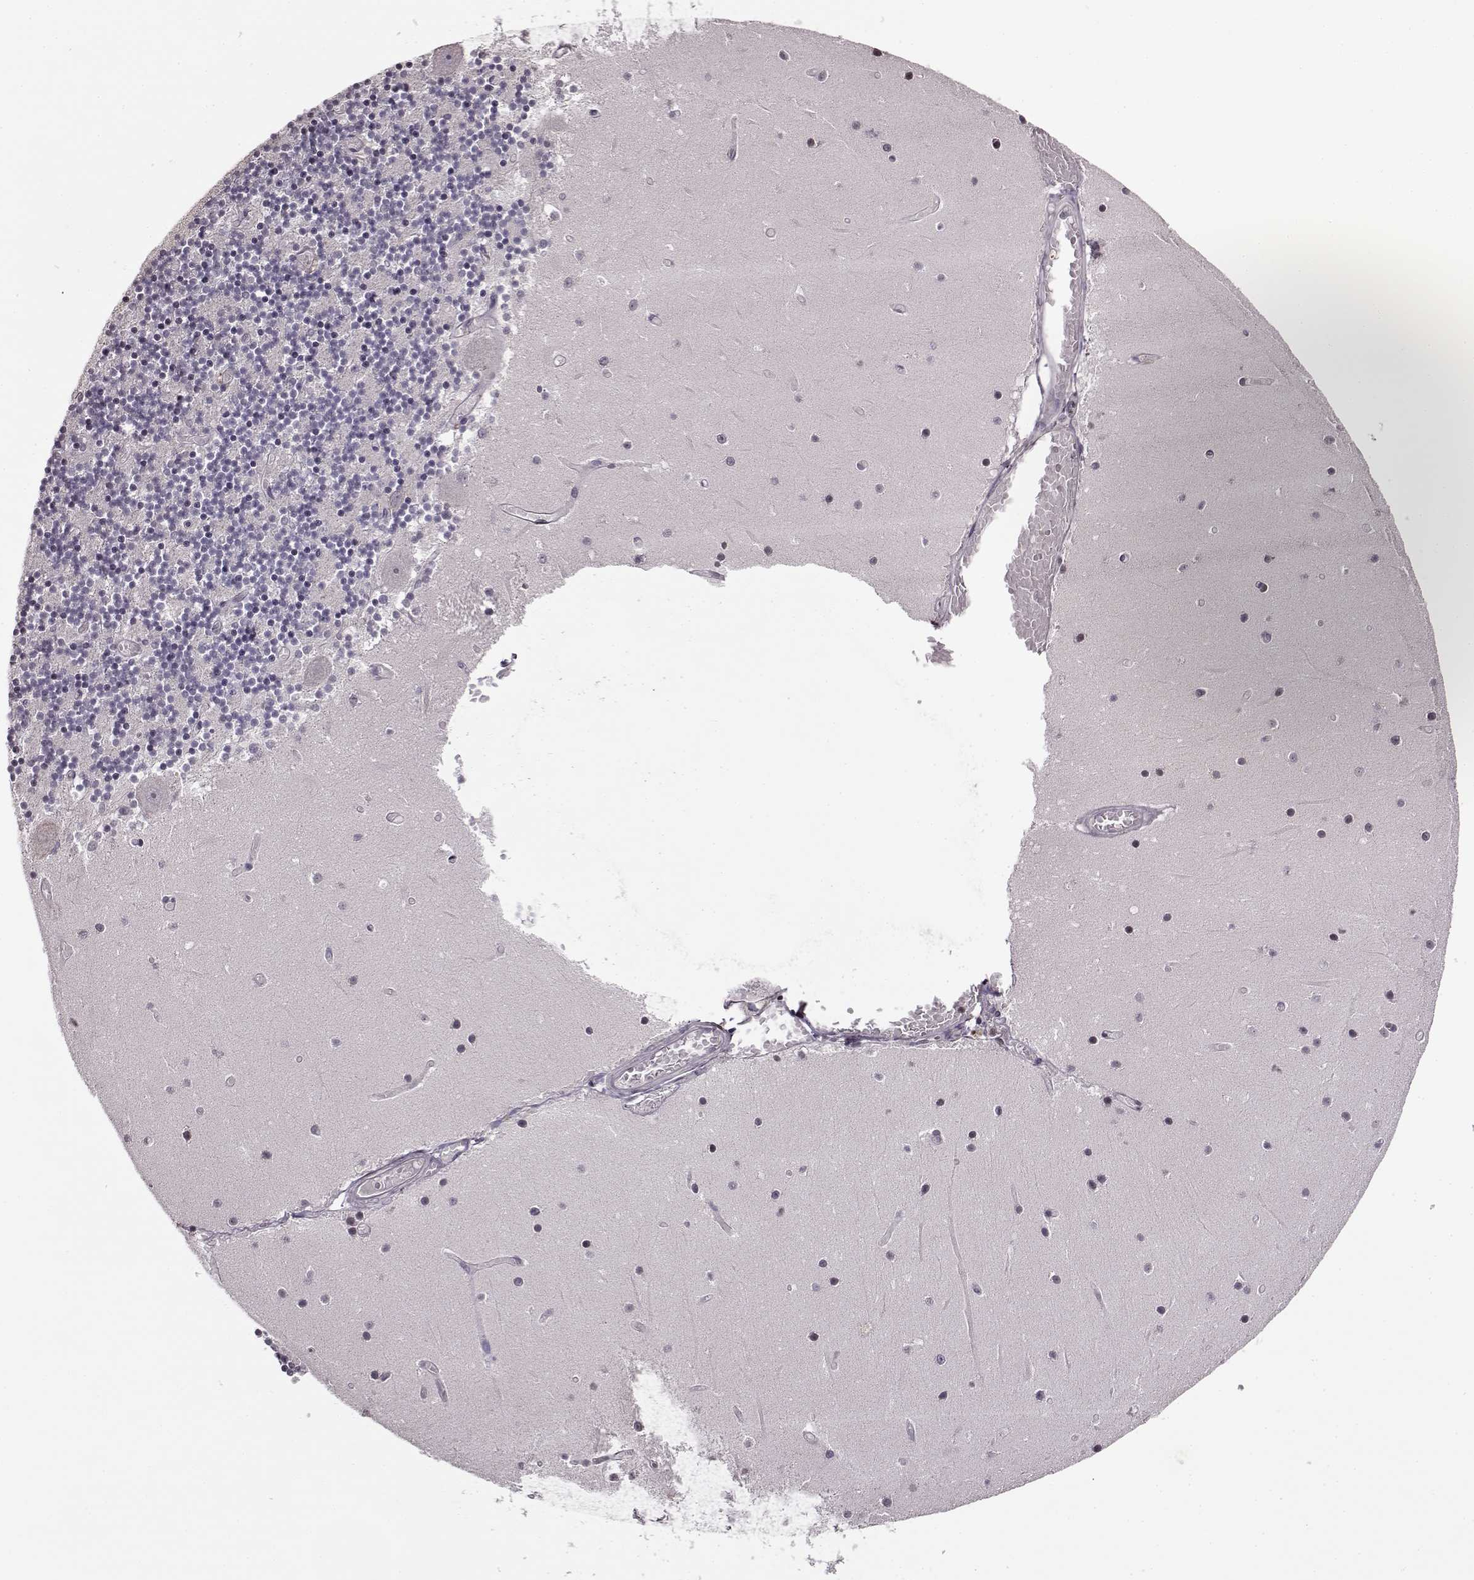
{"staining": {"intensity": "negative", "quantity": "none", "location": "none"}, "tissue": "cerebellum", "cell_type": "Cells in granular layer", "image_type": "normal", "snomed": [{"axis": "morphology", "description": "Normal tissue, NOS"}, {"axis": "topography", "description": "Cerebellum"}], "caption": "This is an IHC micrograph of unremarkable human cerebellum. There is no staining in cells in granular layer.", "gene": "FSHB", "patient": {"sex": "female", "age": 28}}